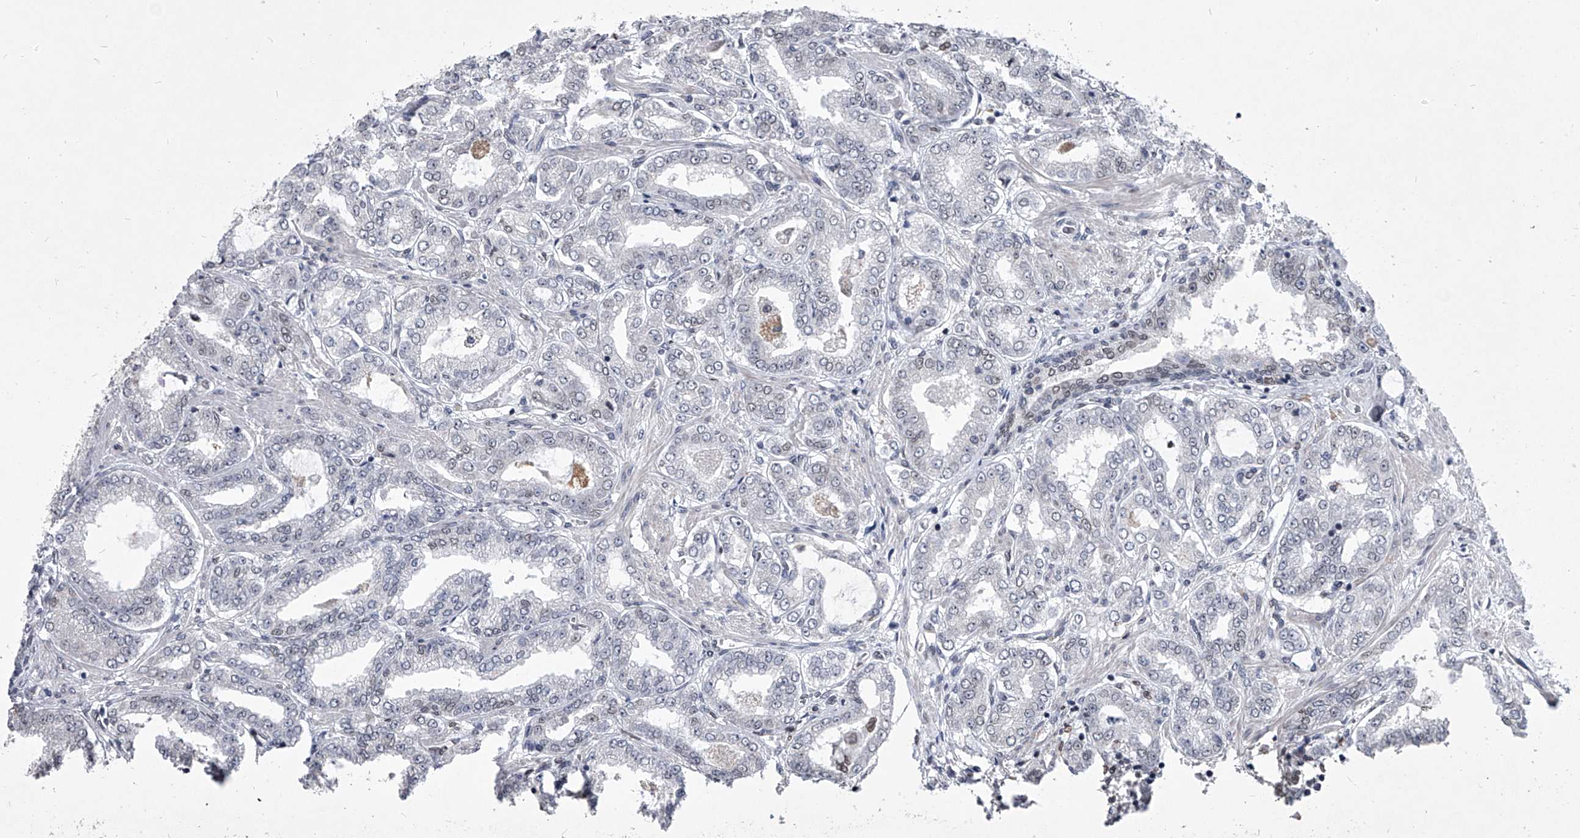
{"staining": {"intensity": "negative", "quantity": "none", "location": "none"}, "tissue": "prostate cancer", "cell_type": "Tumor cells", "image_type": "cancer", "snomed": [{"axis": "morphology", "description": "Adenocarcinoma, Low grade"}, {"axis": "topography", "description": "Prostate"}], "caption": "There is no significant staining in tumor cells of prostate cancer (adenocarcinoma (low-grade)).", "gene": "PPIL4", "patient": {"sex": "male", "age": 63}}